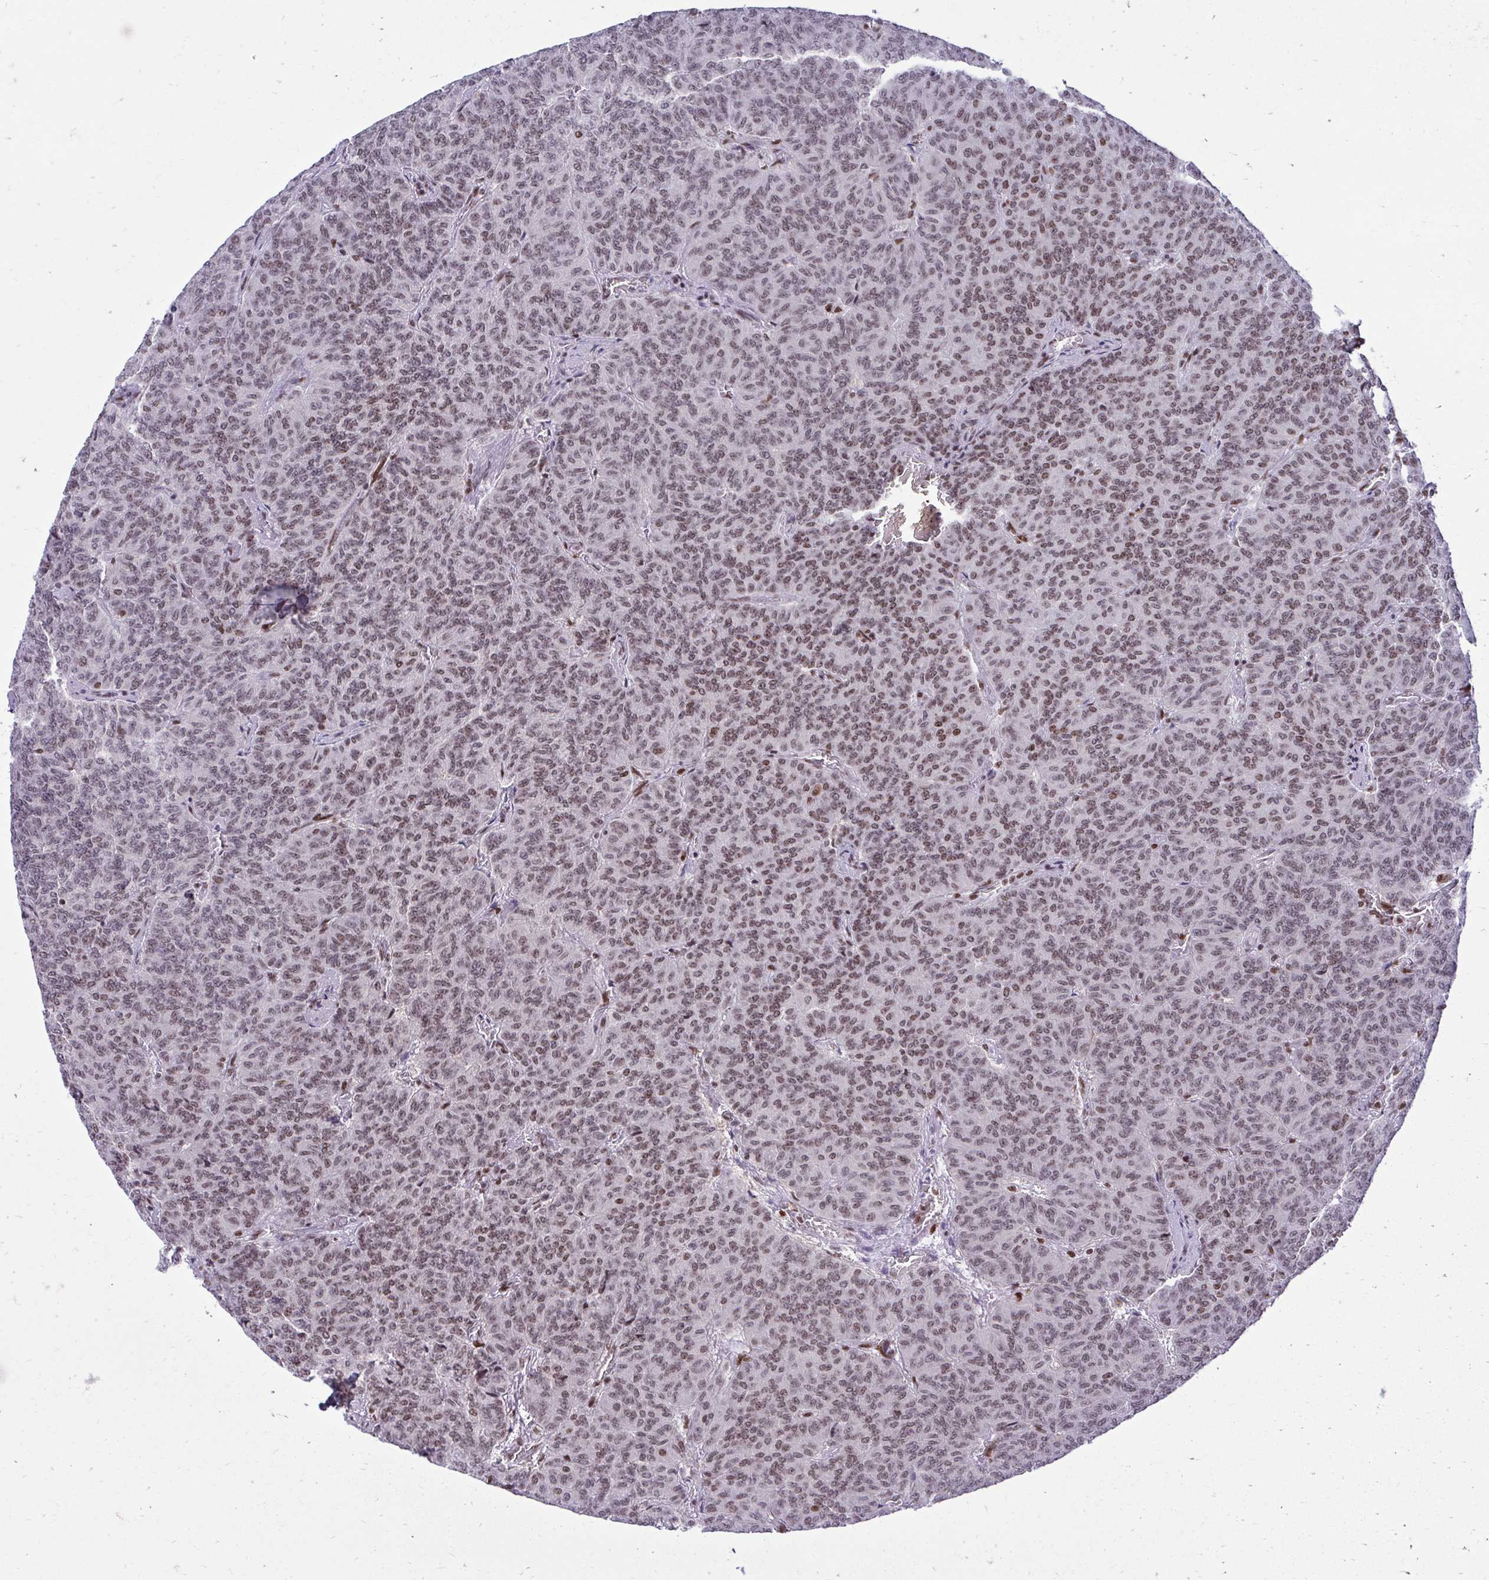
{"staining": {"intensity": "moderate", "quantity": ">75%", "location": "nuclear"}, "tissue": "carcinoid", "cell_type": "Tumor cells", "image_type": "cancer", "snomed": [{"axis": "morphology", "description": "Carcinoid, malignant, NOS"}, {"axis": "topography", "description": "Lung"}], "caption": "The micrograph exhibits a brown stain indicating the presence of a protein in the nuclear of tumor cells in carcinoid.", "gene": "CDYL", "patient": {"sex": "male", "age": 61}}